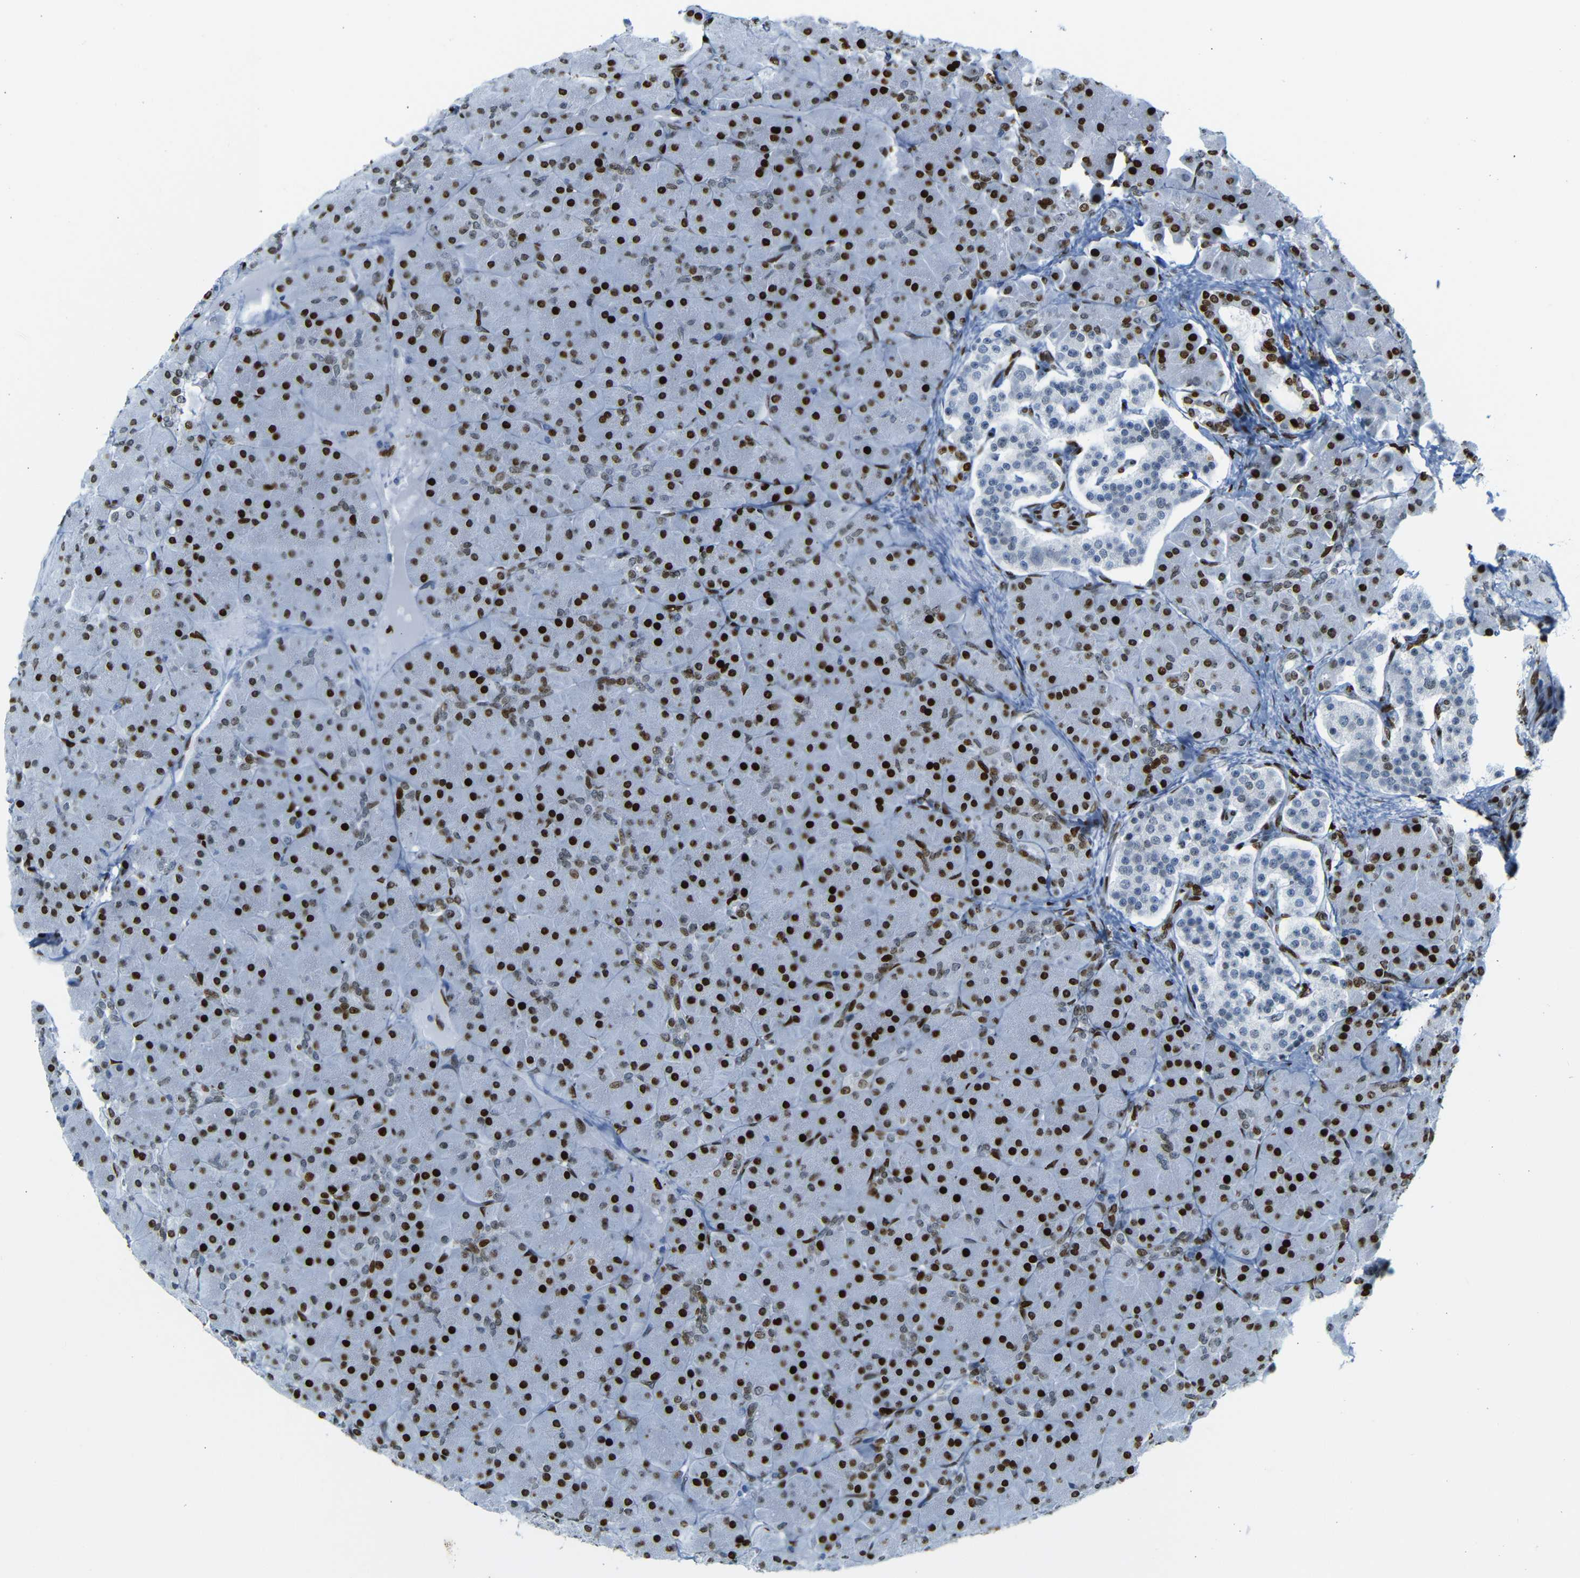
{"staining": {"intensity": "strong", "quantity": ">75%", "location": "nuclear"}, "tissue": "pancreas", "cell_type": "Exocrine glandular cells", "image_type": "normal", "snomed": [{"axis": "morphology", "description": "Normal tissue, NOS"}, {"axis": "topography", "description": "Pancreas"}], "caption": "This image reveals unremarkable pancreas stained with immunohistochemistry to label a protein in brown. The nuclear of exocrine glandular cells show strong positivity for the protein. Nuclei are counter-stained blue.", "gene": "NPIPB15", "patient": {"sex": "male", "age": 66}}